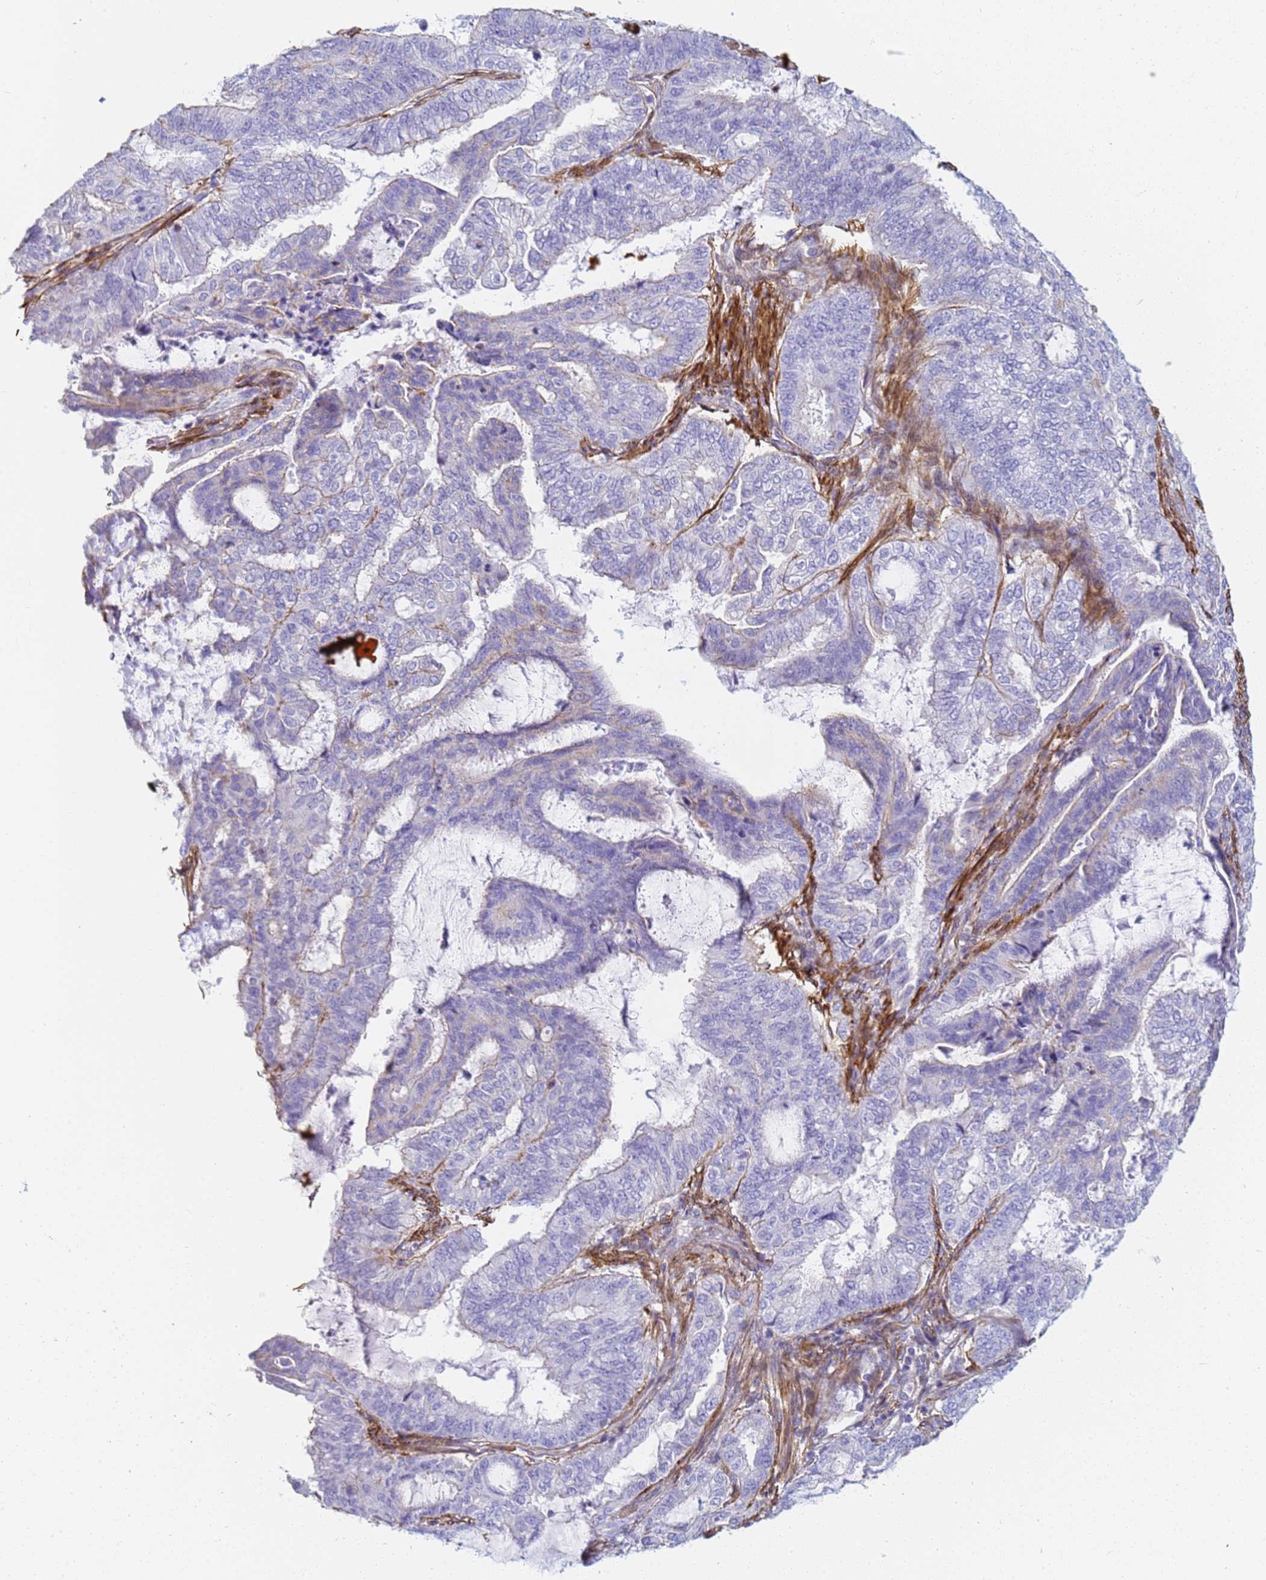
{"staining": {"intensity": "negative", "quantity": "none", "location": "none"}, "tissue": "endometrial cancer", "cell_type": "Tumor cells", "image_type": "cancer", "snomed": [{"axis": "morphology", "description": "Adenocarcinoma, NOS"}, {"axis": "topography", "description": "Endometrium"}], "caption": "Endometrial adenocarcinoma stained for a protein using IHC shows no expression tumor cells.", "gene": "TPM1", "patient": {"sex": "female", "age": 51}}